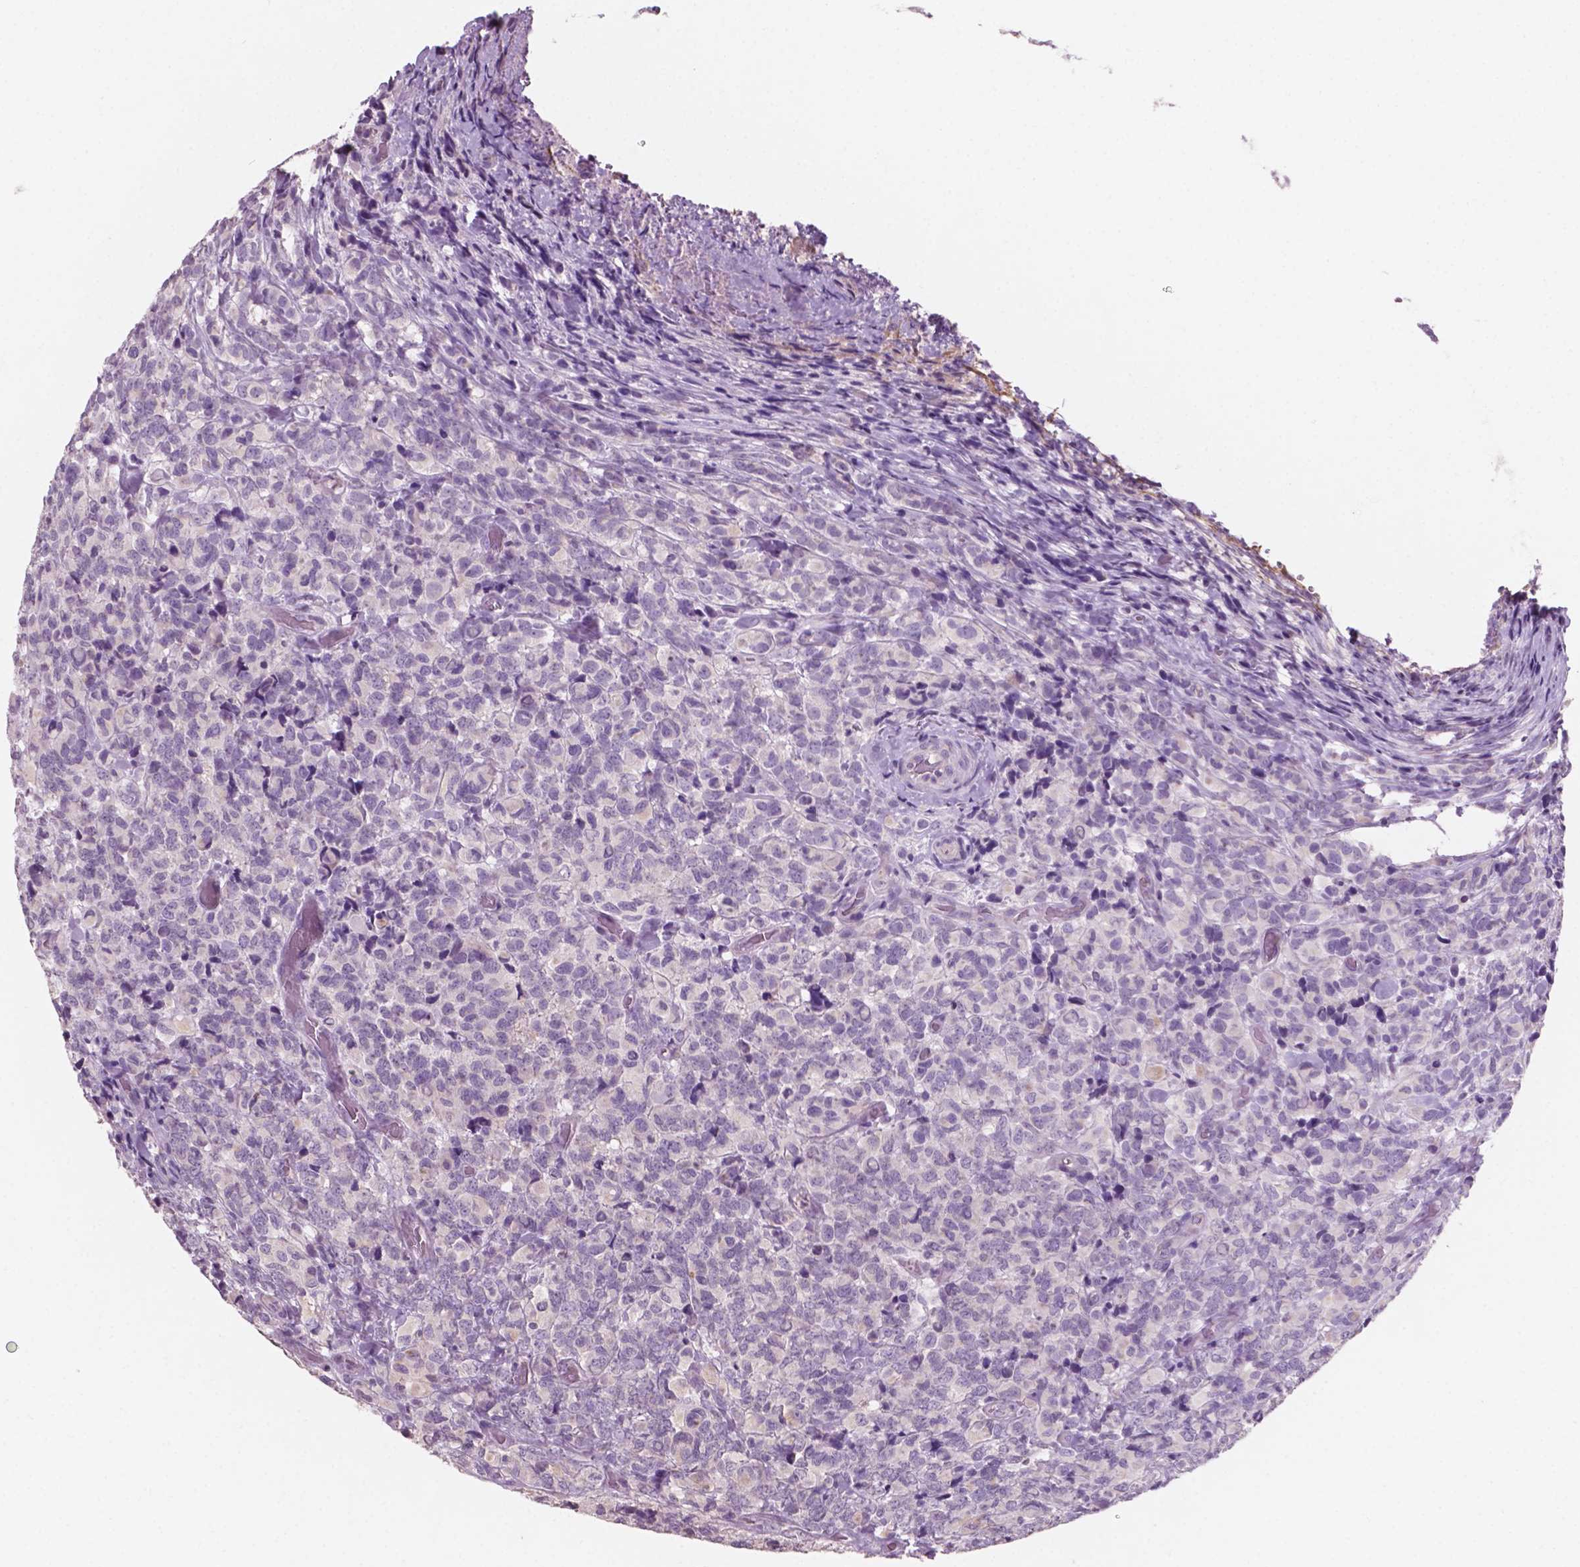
{"staining": {"intensity": "negative", "quantity": "none", "location": "none"}, "tissue": "glioma", "cell_type": "Tumor cells", "image_type": "cancer", "snomed": [{"axis": "morphology", "description": "Glioma, malignant, High grade"}, {"axis": "topography", "description": "Brain"}], "caption": "There is no significant positivity in tumor cells of high-grade glioma (malignant).", "gene": "AWAT1", "patient": {"sex": "male", "age": 39}}